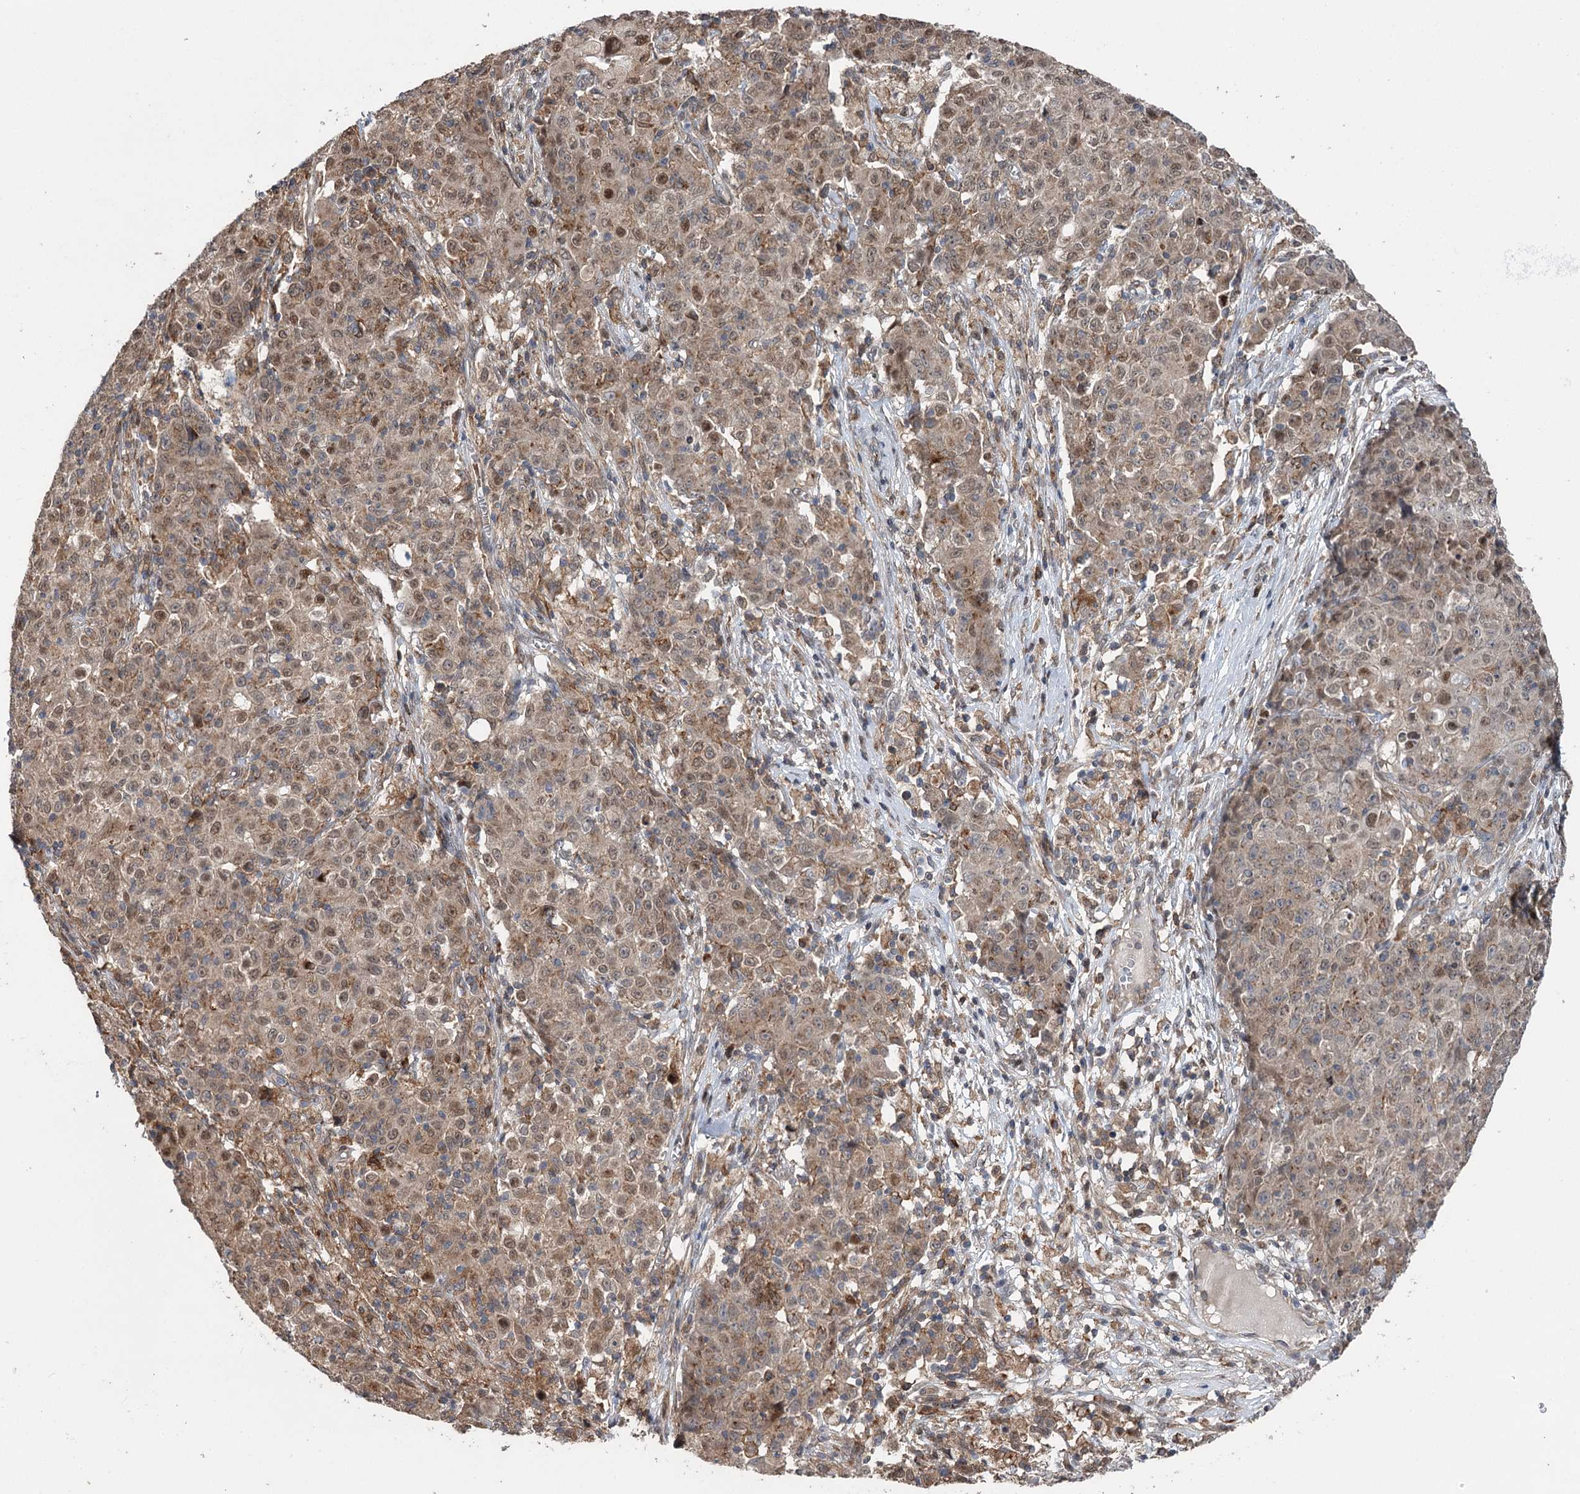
{"staining": {"intensity": "moderate", "quantity": "25%-75%", "location": "nuclear"}, "tissue": "ovarian cancer", "cell_type": "Tumor cells", "image_type": "cancer", "snomed": [{"axis": "morphology", "description": "Carcinoma, endometroid"}, {"axis": "topography", "description": "Ovary"}], "caption": "Ovarian endometroid carcinoma tissue shows moderate nuclear expression in approximately 25%-75% of tumor cells The protein is shown in brown color, while the nuclei are stained blue.", "gene": "STX6", "patient": {"sex": "female", "age": 42}}